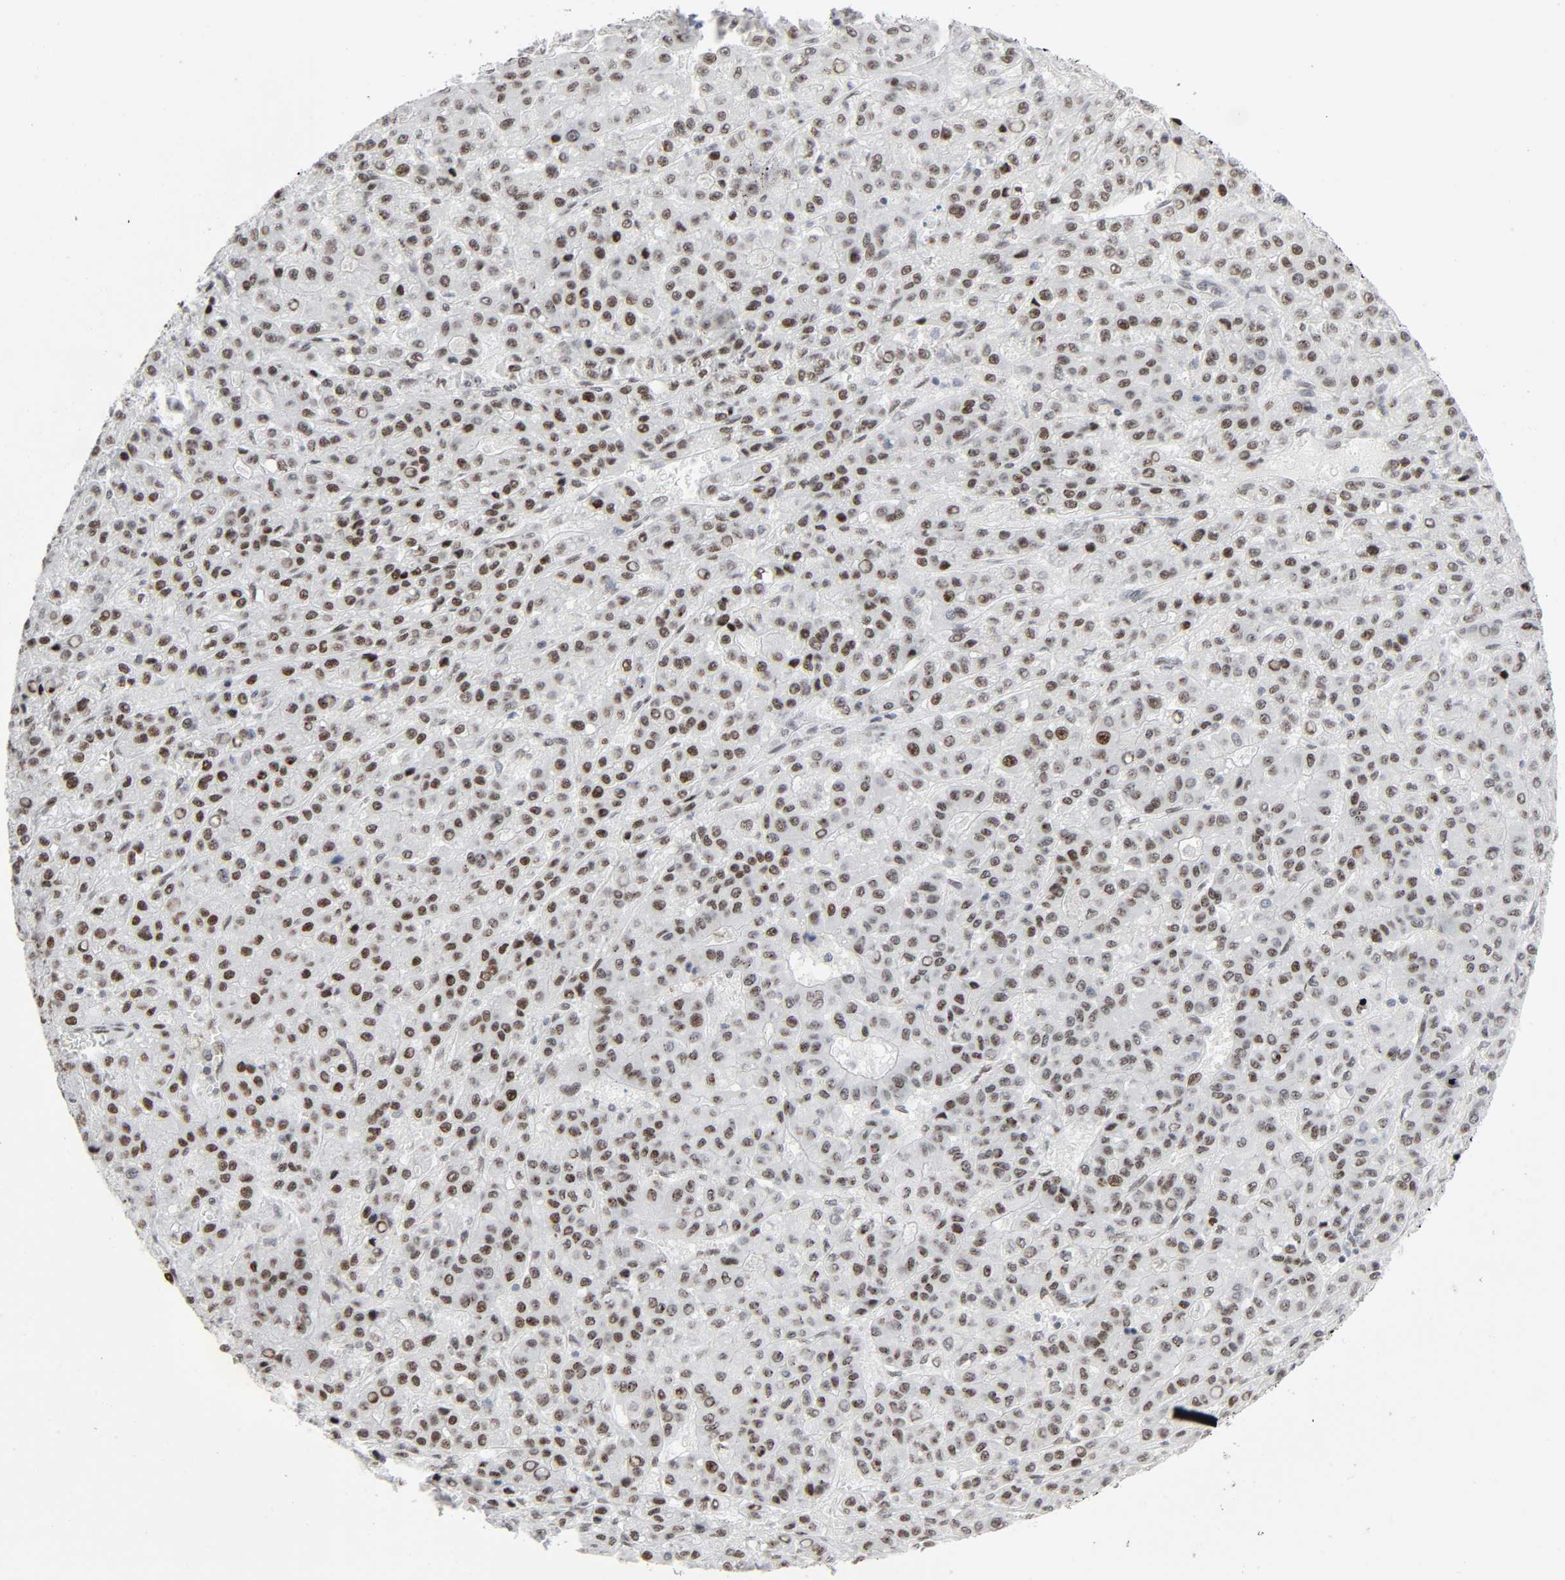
{"staining": {"intensity": "moderate", "quantity": ">75%", "location": "nuclear"}, "tissue": "liver cancer", "cell_type": "Tumor cells", "image_type": "cancer", "snomed": [{"axis": "morphology", "description": "Carcinoma, Hepatocellular, NOS"}, {"axis": "topography", "description": "Liver"}], "caption": "Hepatocellular carcinoma (liver) stained with a protein marker reveals moderate staining in tumor cells.", "gene": "HSF1", "patient": {"sex": "male", "age": 70}}